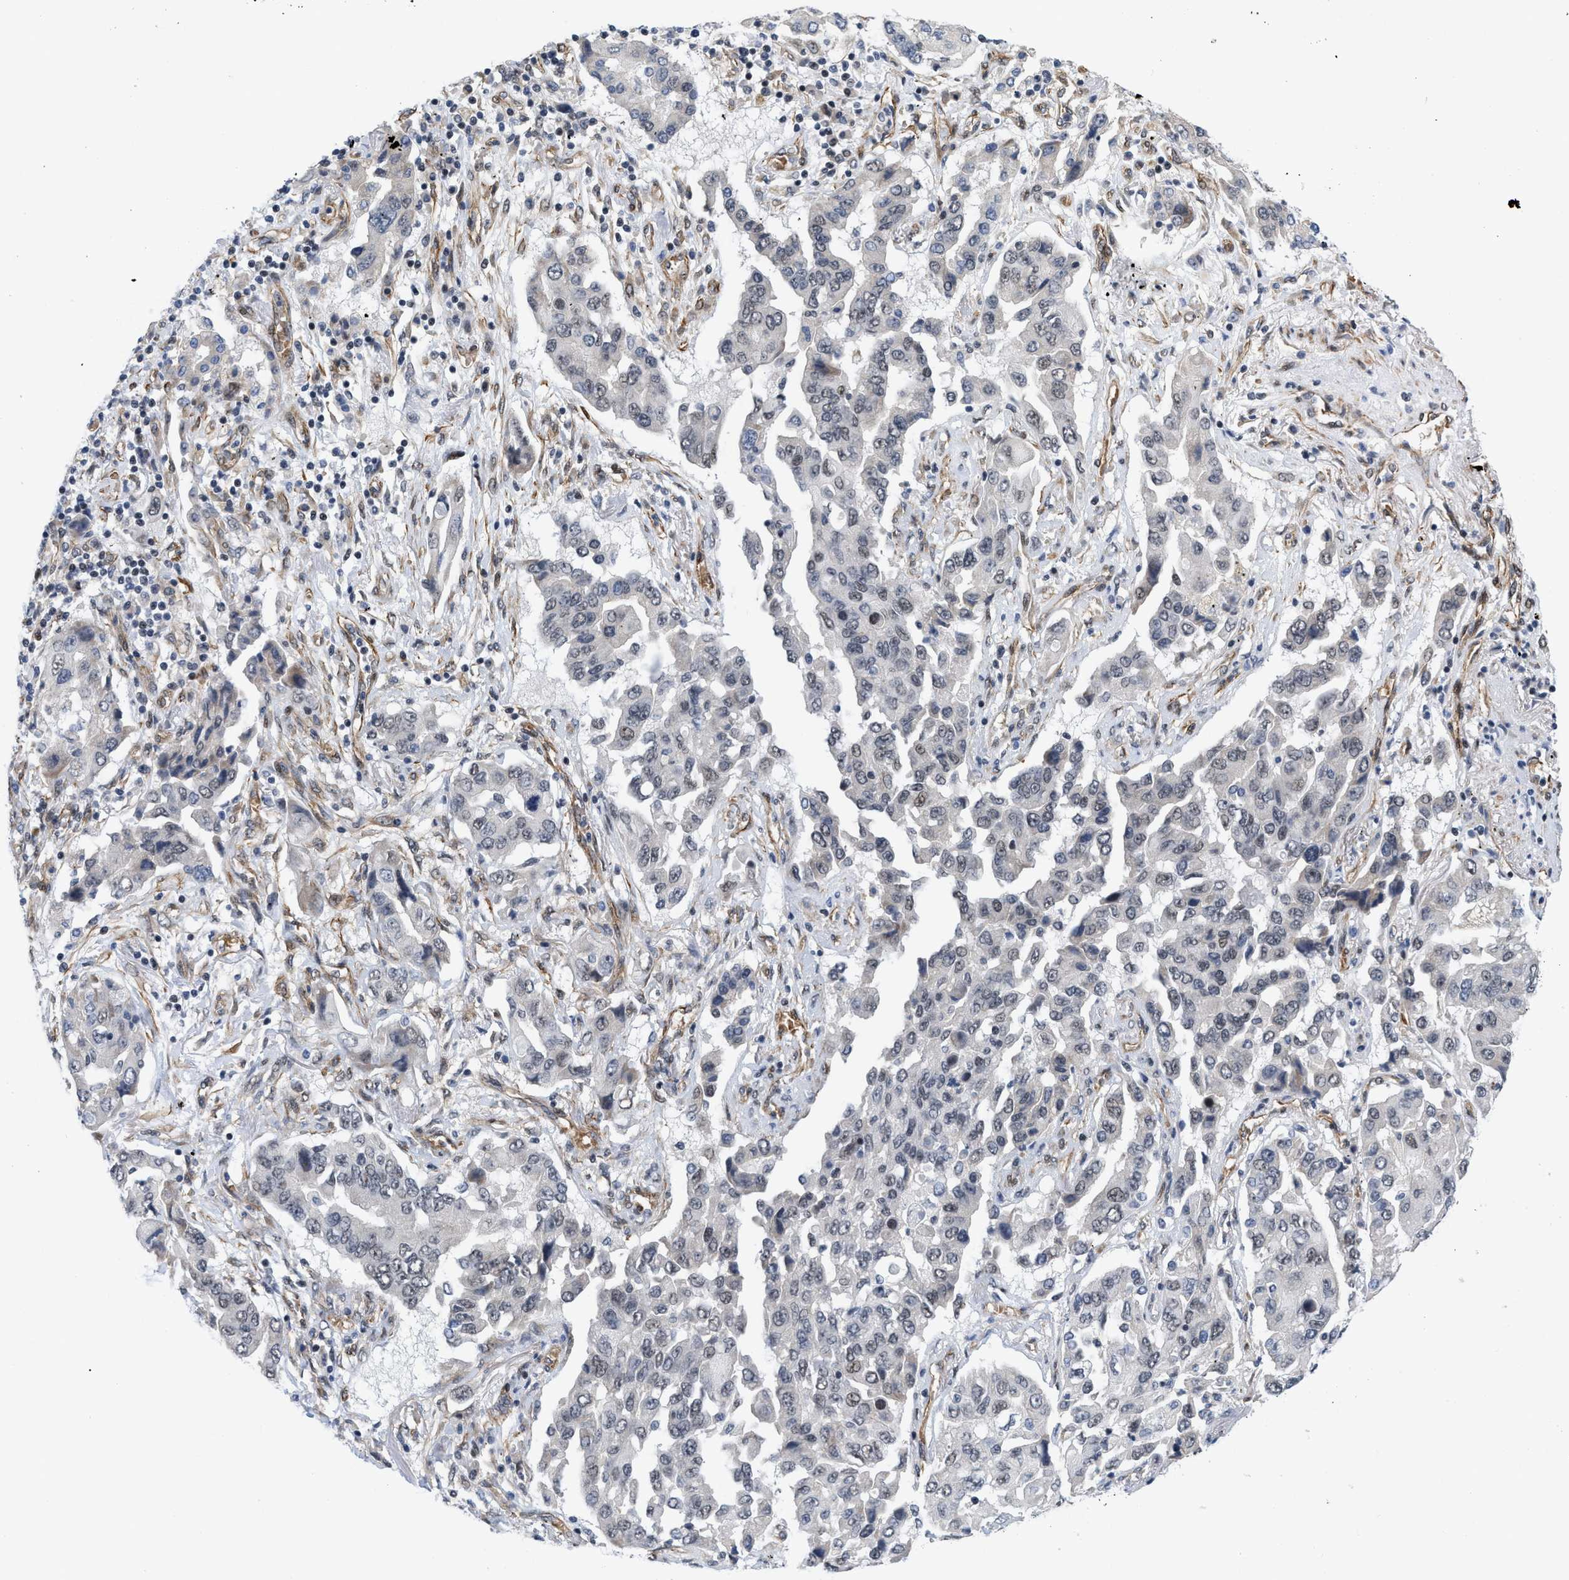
{"staining": {"intensity": "negative", "quantity": "none", "location": "none"}, "tissue": "lung cancer", "cell_type": "Tumor cells", "image_type": "cancer", "snomed": [{"axis": "morphology", "description": "Adenocarcinoma, NOS"}, {"axis": "topography", "description": "Lung"}], "caption": "A high-resolution photomicrograph shows IHC staining of lung adenocarcinoma, which demonstrates no significant positivity in tumor cells.", "gene": "GPRASP2", "patient": {"sex": "female", "age": 65}}